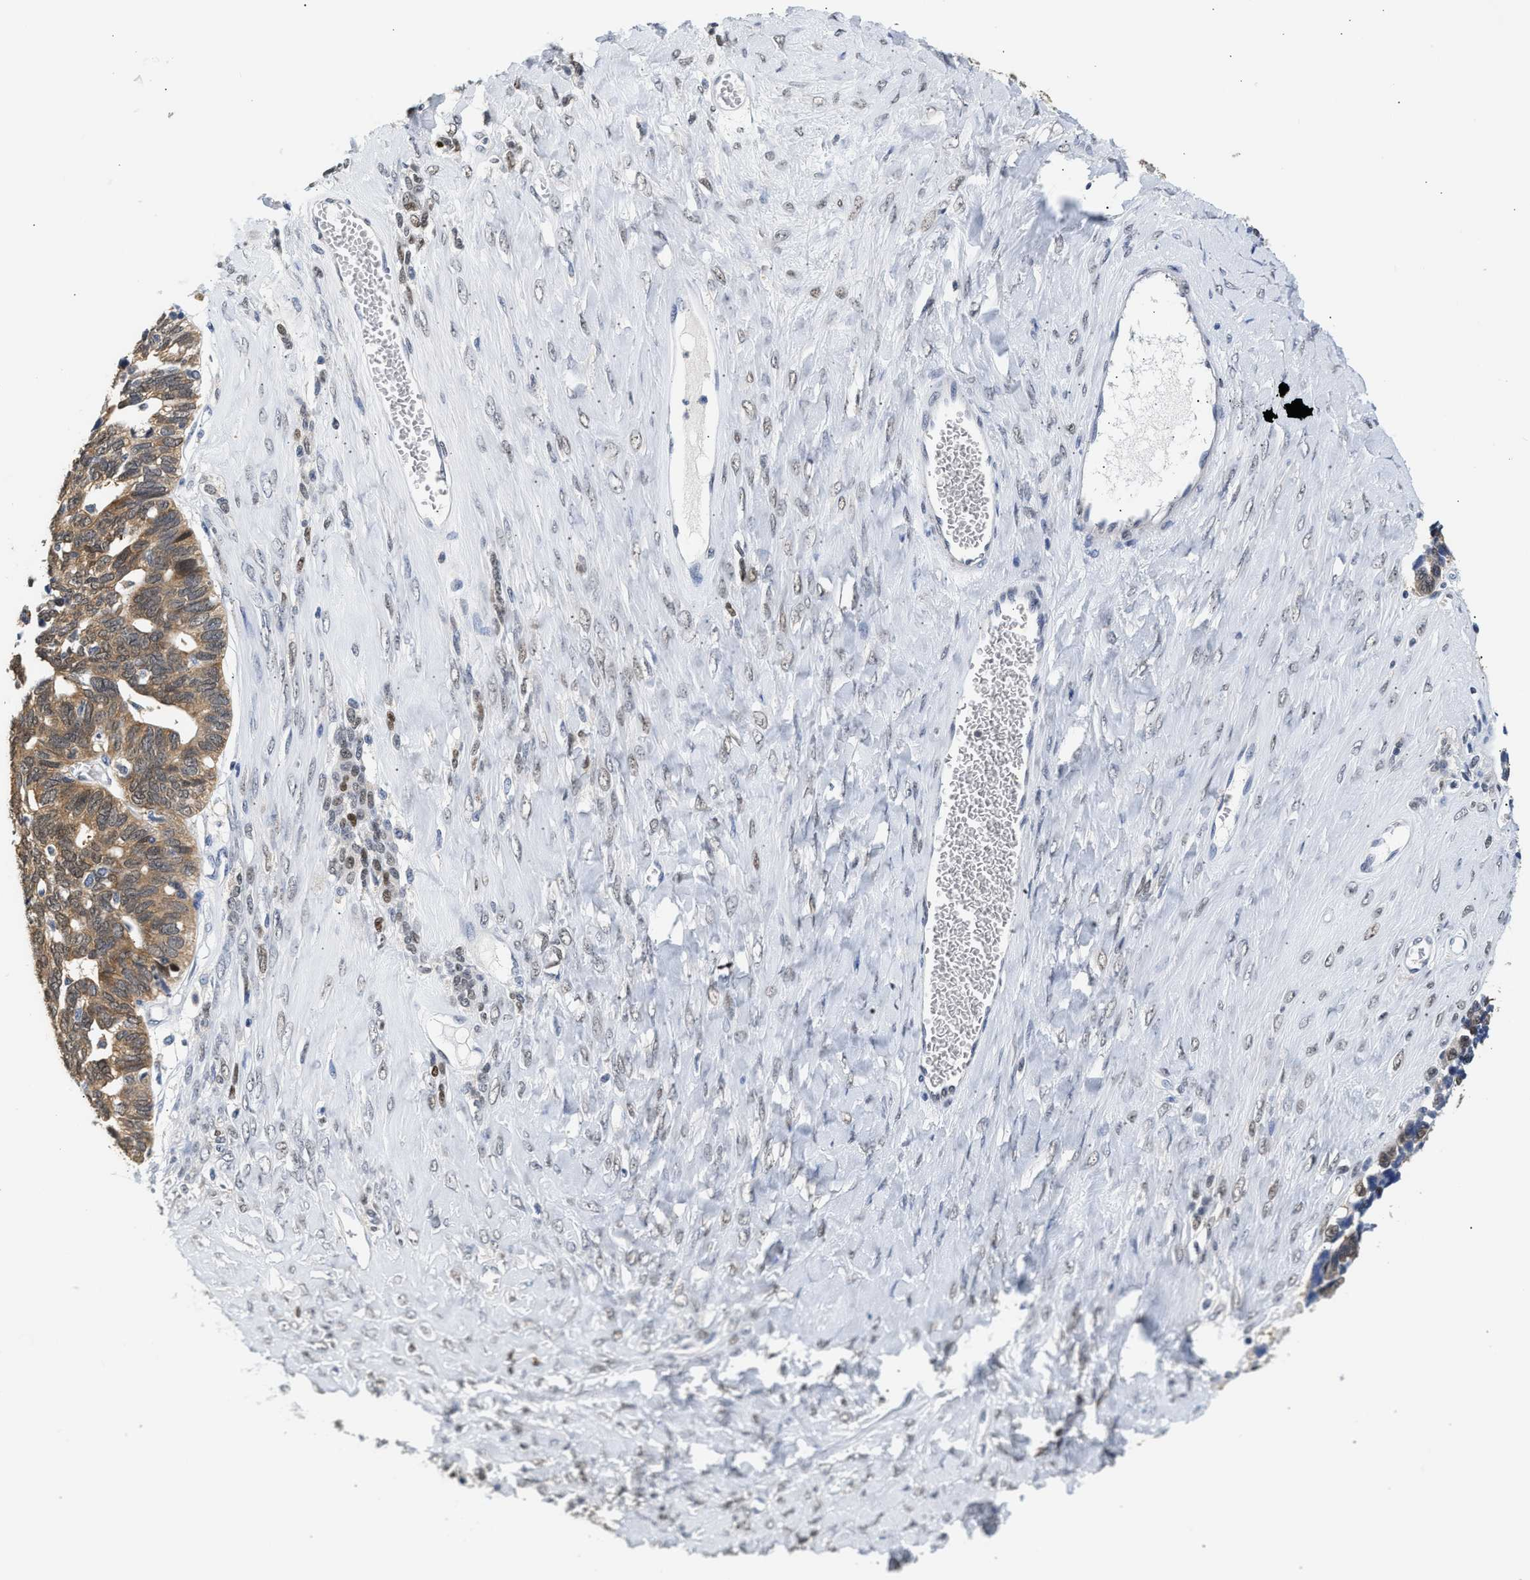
{"staining": {"intensity": "moderate", "quantity": "25%-75%", "location": "cytoplasmic/membranous"}, "tissue": "ovarian cancer", "cell_type": "Tumor cells", "image_type": "cancer", "snomed": [{"axis": "morphology", "description": "Cystadenocarcinoma, serous, NOS"}, {"axis": "topography", "description": "Ovary"}], "caption": "This image shows immunohistochemistry (IHC) staining of serous cystadenocarcinoma (ovarian), with medium moderate cytoplasmic/membranous expression in about 25%-75% of tumor cells.", "gene": "PPM1L", "patient": {"sex": "female", "age": 79}}